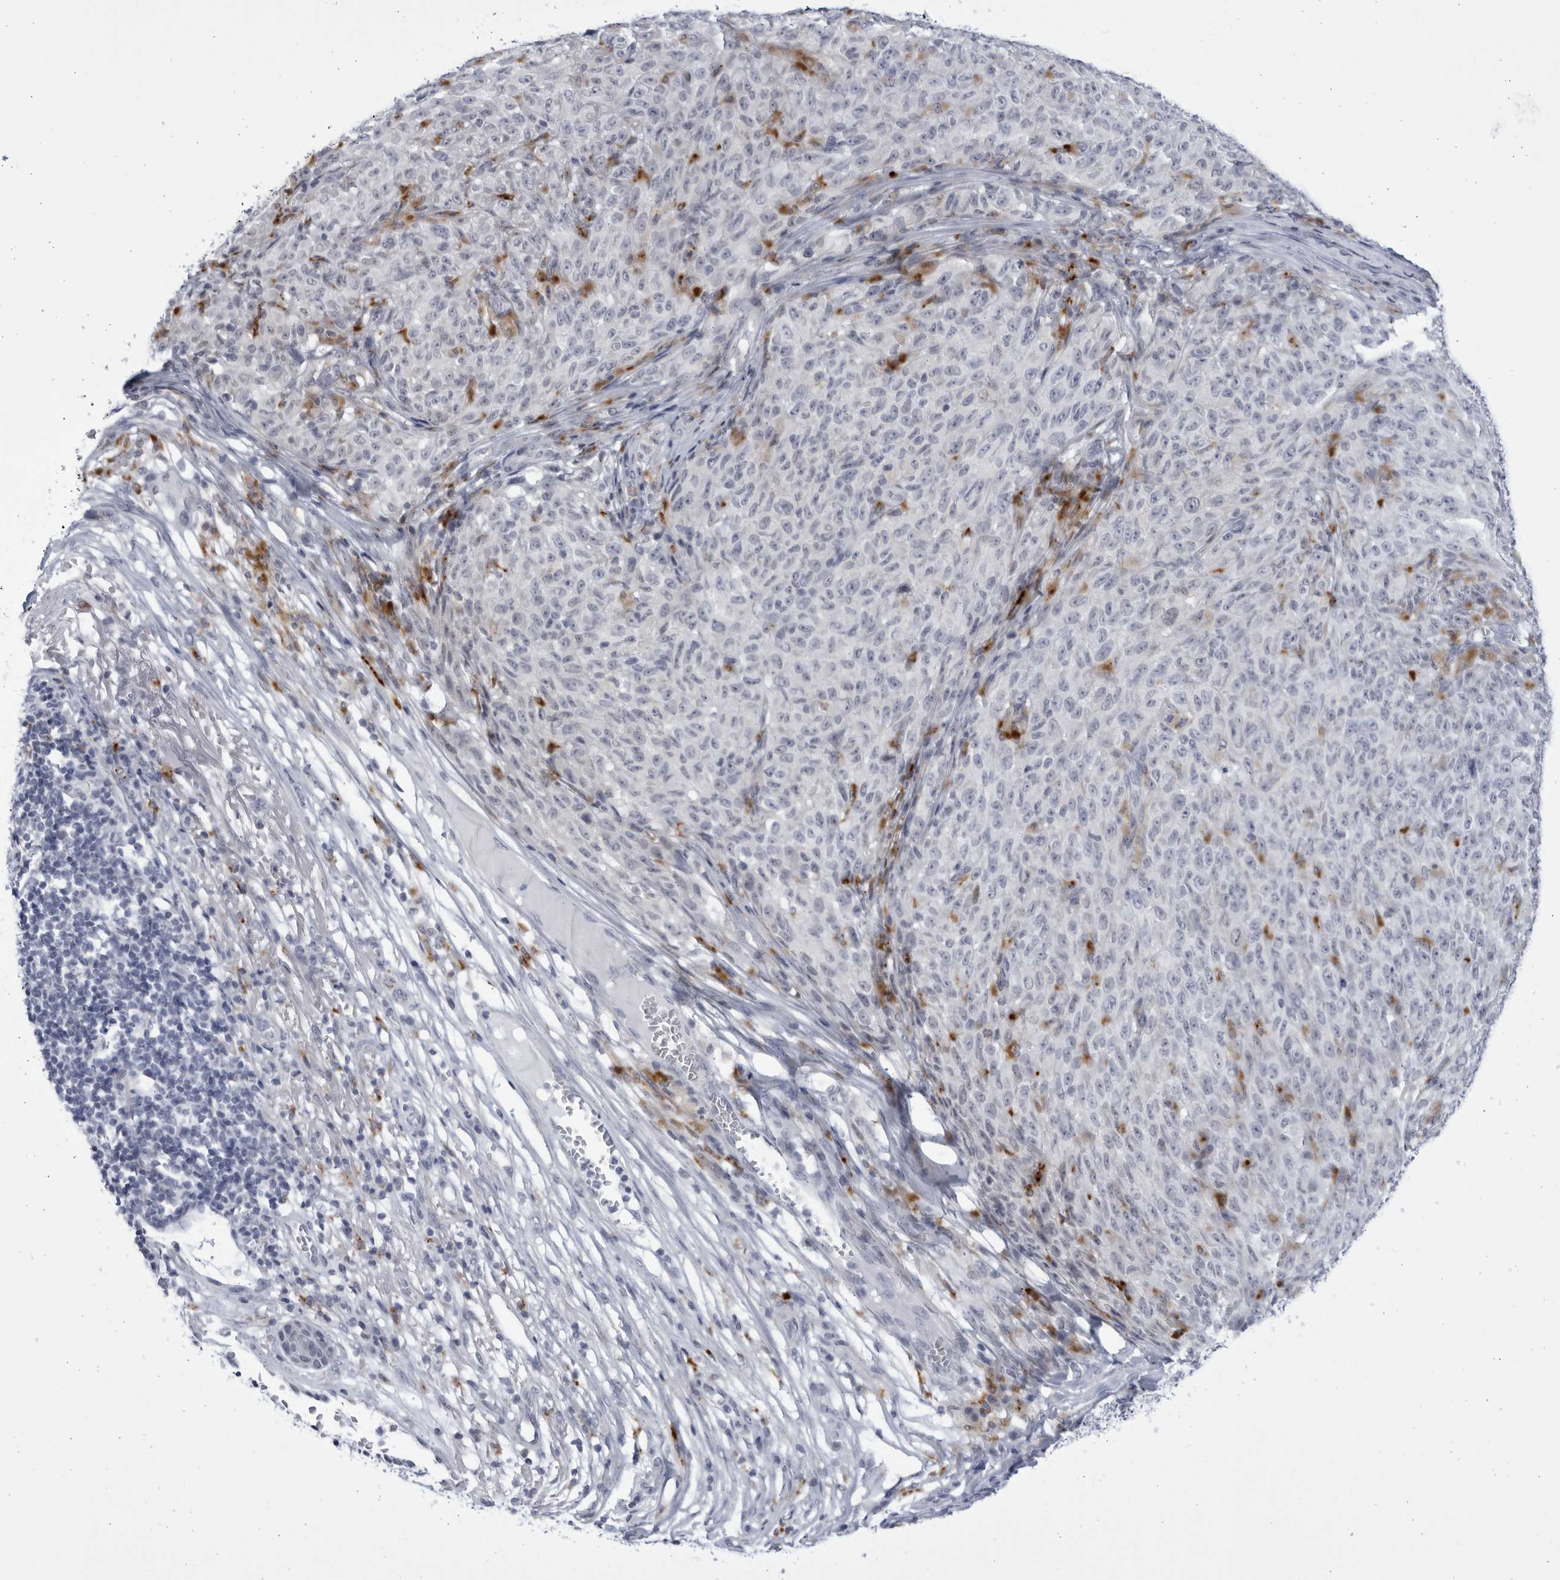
{"staining": {"intensity": "negative", "quantity": "none", "location": "none"}, "tissue": "melanoma", "cell_type": "Tumor cells", "image_type": "cancer", "snomed": [{"axis": "morphology", "description": "Malignant melanoma, NOS"}, {"axis": "topography", "description": "Skin"}], "caption": "DAB immunohistochemical staining of human melanoma demonstrates no significant positivity in tumor cells.", "gene": "CCDC181", "patient": {"sex": "female", "age": 82}}